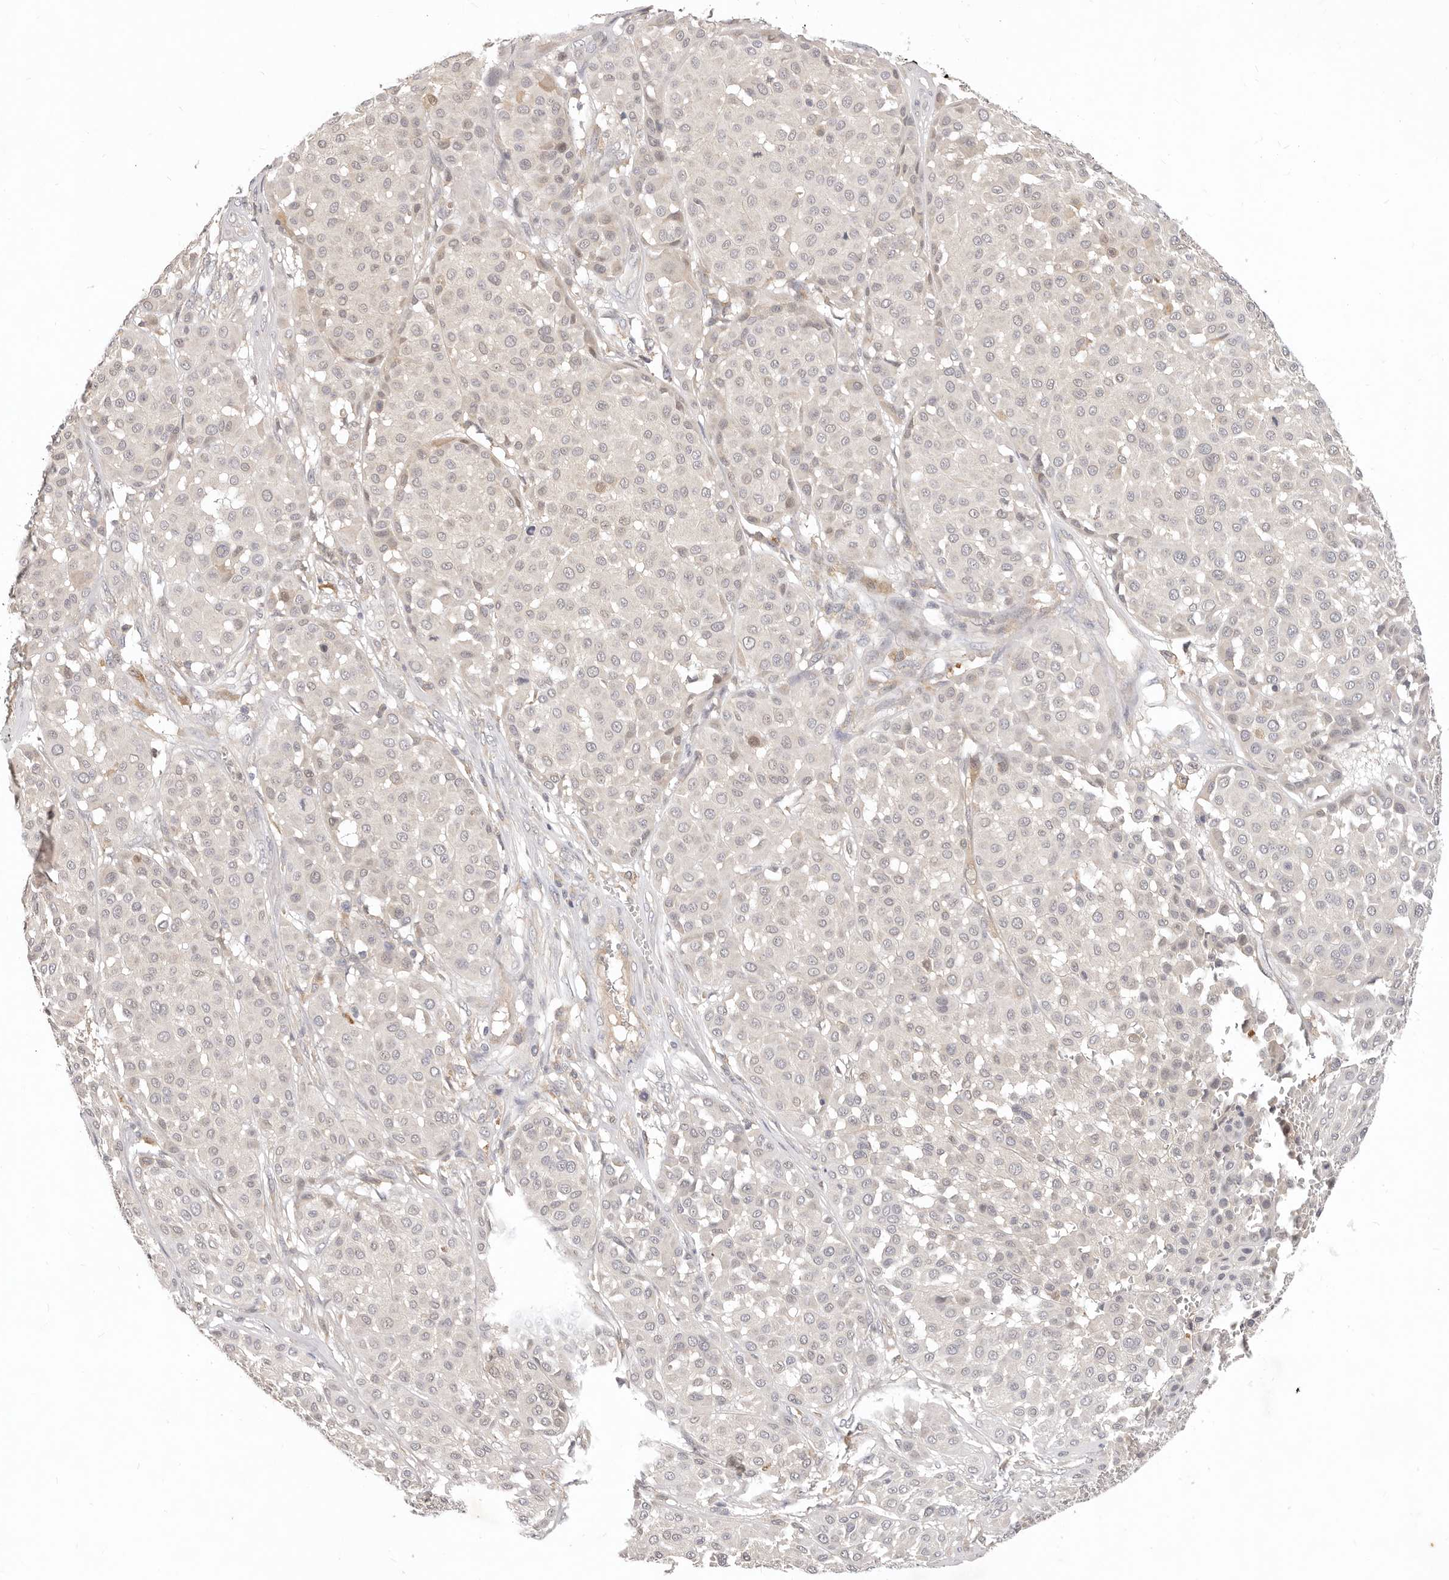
{"staining": {"intensity": "negative", "quantity": "none", "location": "none"}, "tissue": "melanoma", "cell_type": "Tumor cells", "image_type": "cancer", "snomed": [{"axis": "morphology", "description": "Malignant melanoma, Metastatic site"}, {"axis": "topography", "description": "Soft tissue"}], "caption": "A micrograph of melanoma stained for a protein reveals no brown staining in tumor cells. (Stains: DAB (3,3'-diaminobenzidine) immunohistochemistry with hematoxylin counter stain, Microscopy: brightfield microscopy at high magnification).", "gene": "USP49", "patient": {"sex": "male", "age": 41}}